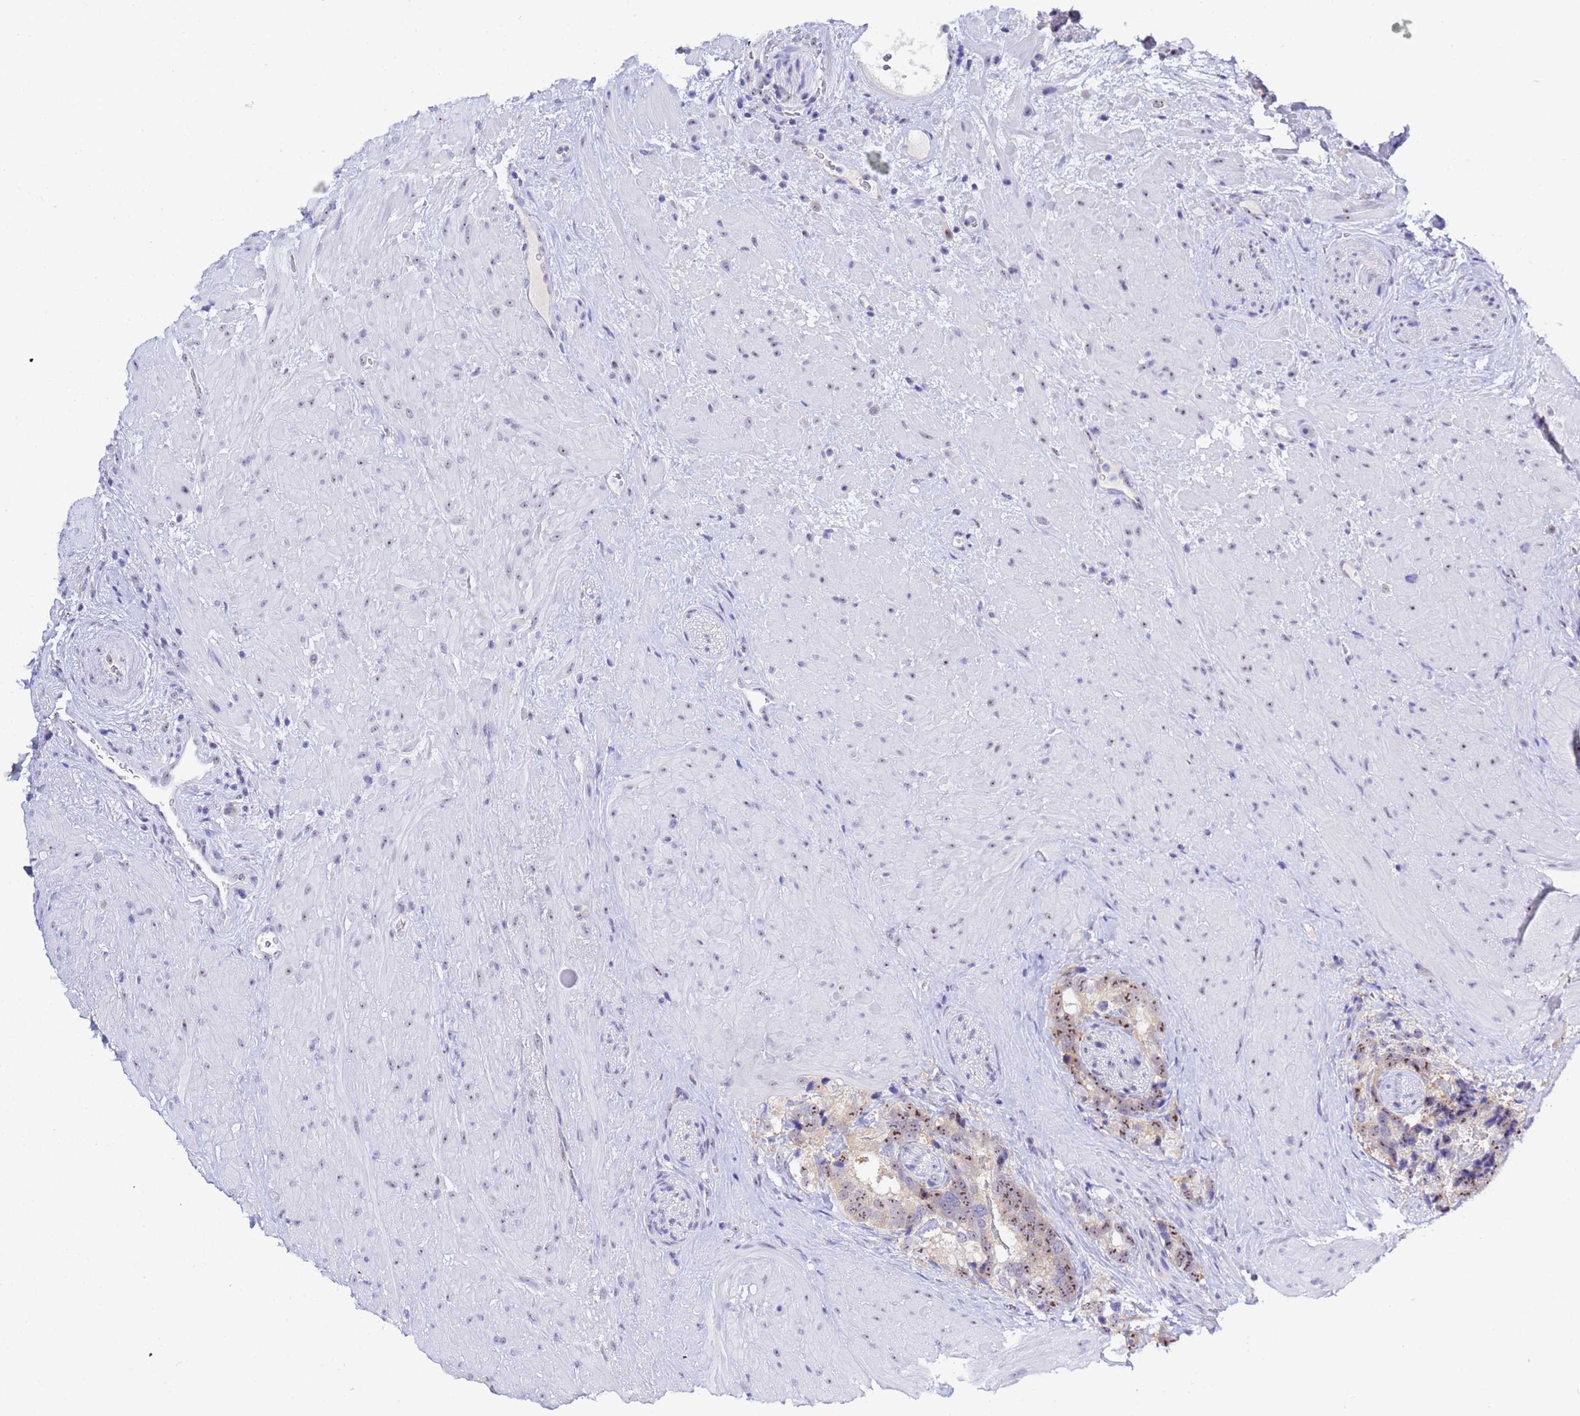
{"staining": {"intensity": "moderate", "quantity": ">75%", "location": "nuclear"}, "tissue": "prostate cancer", "cell_type": "Tumor cells", "image_type": "cancer", "snomed": [{"axis": "morphology", "description": "Adenocarcinoma, High grade"}, {"axis": "topography", "description": "Prostate"}], "caption": "Brown immunohistochemical staining in prostate high-grade adenocarcinoma displays moderate nuclear positivity in approximately >75% of tumor cells.", "gene": "ACTL6B", "patient": {"sex": "male", "age": 74}}